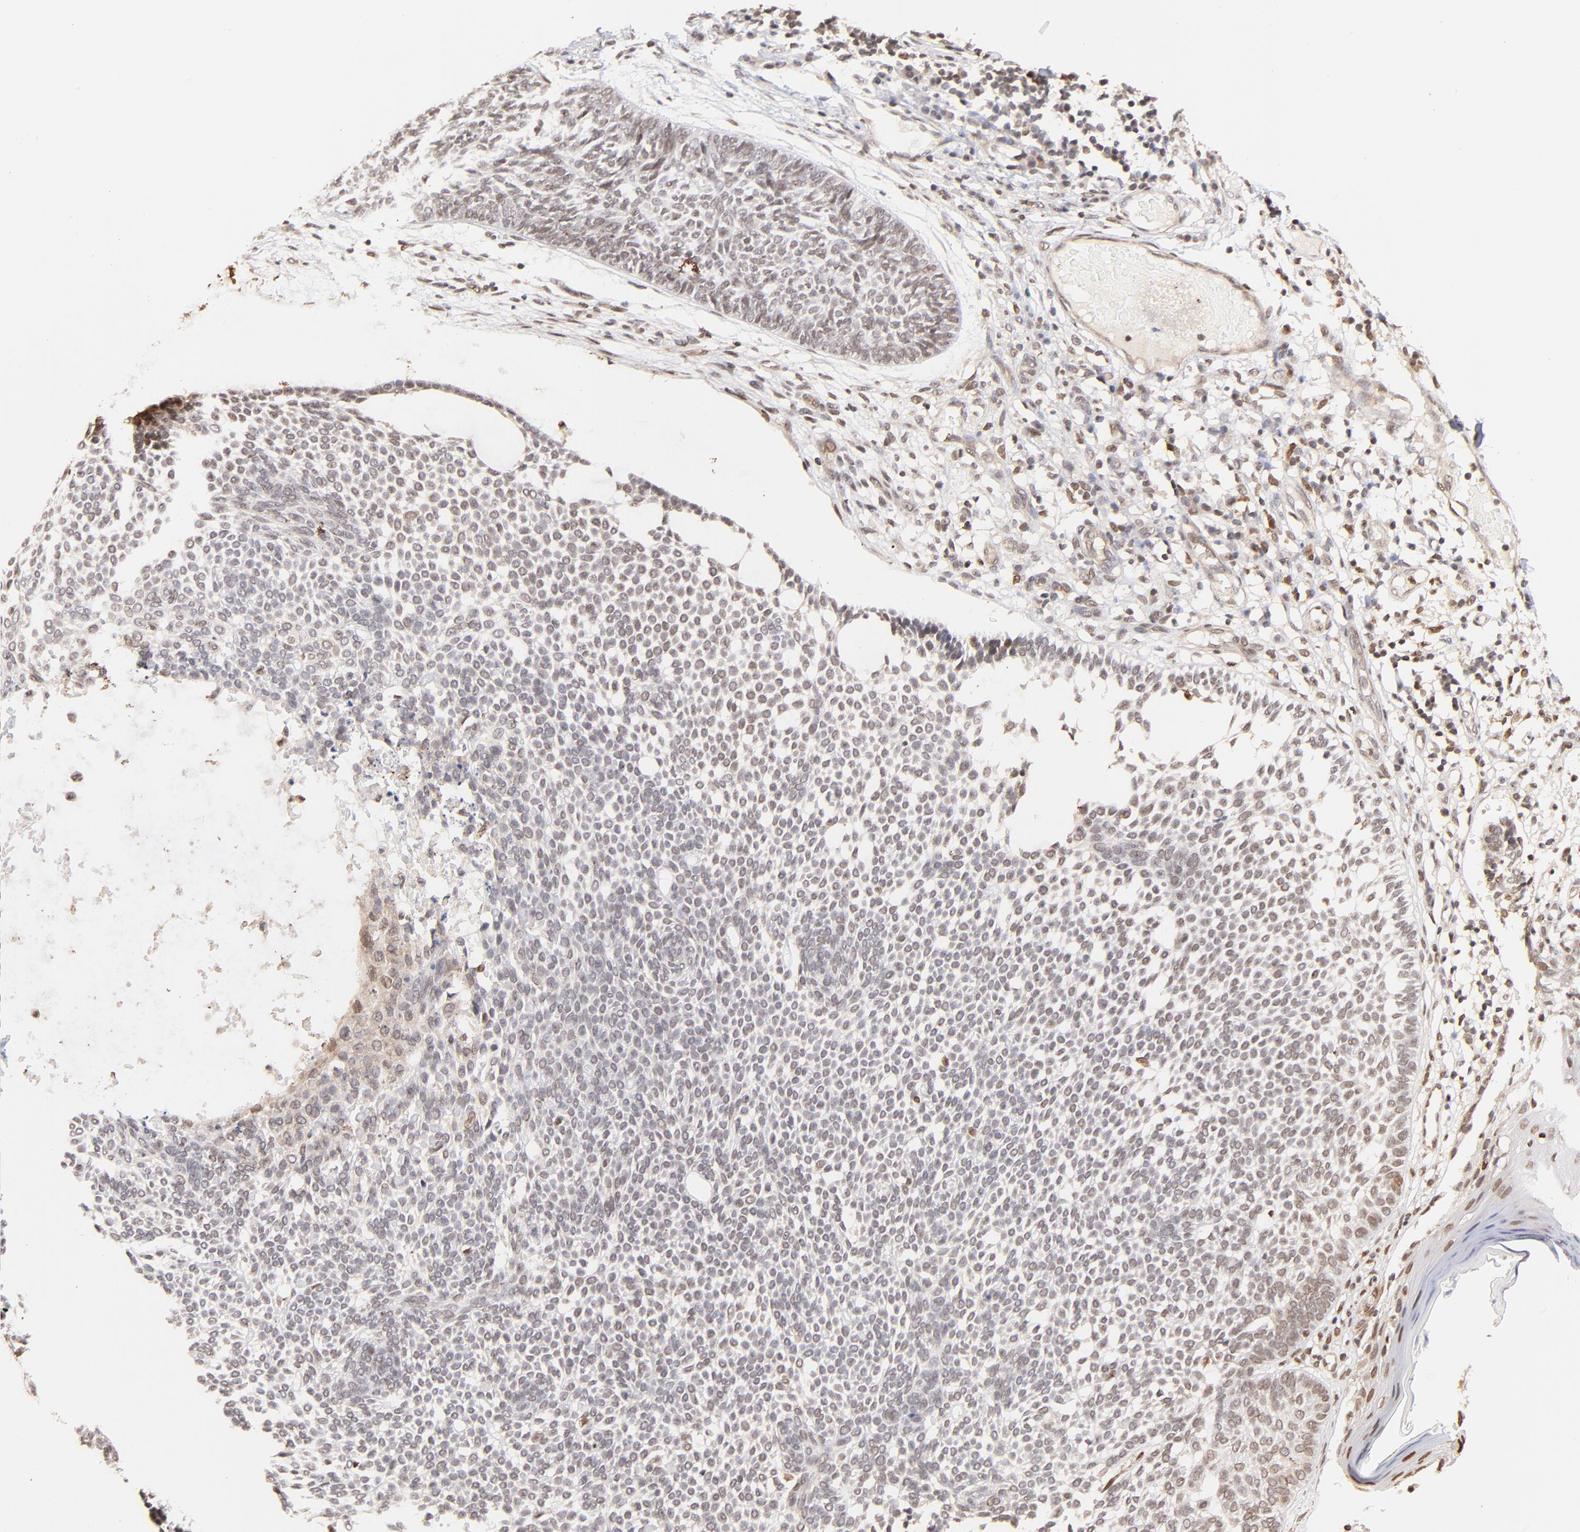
{"staining": {"intensity": "weak", "quantity": "<25%", "location": "nuclear"}, "tissue": "skin cancer", "cell_type": "Tumor cells", "image_type": "cancer", "snomed": [{"axis": "morphology", "description": "Basal cell carcinoma"}, {"axis": "topography", "description": "Skin"}], "caption": "Tumor cells show no significant positivity in skin cancer (basal cell carcinoma).", "gene": "ZFP92", "patient": {"sex": "male", "age": 87}}